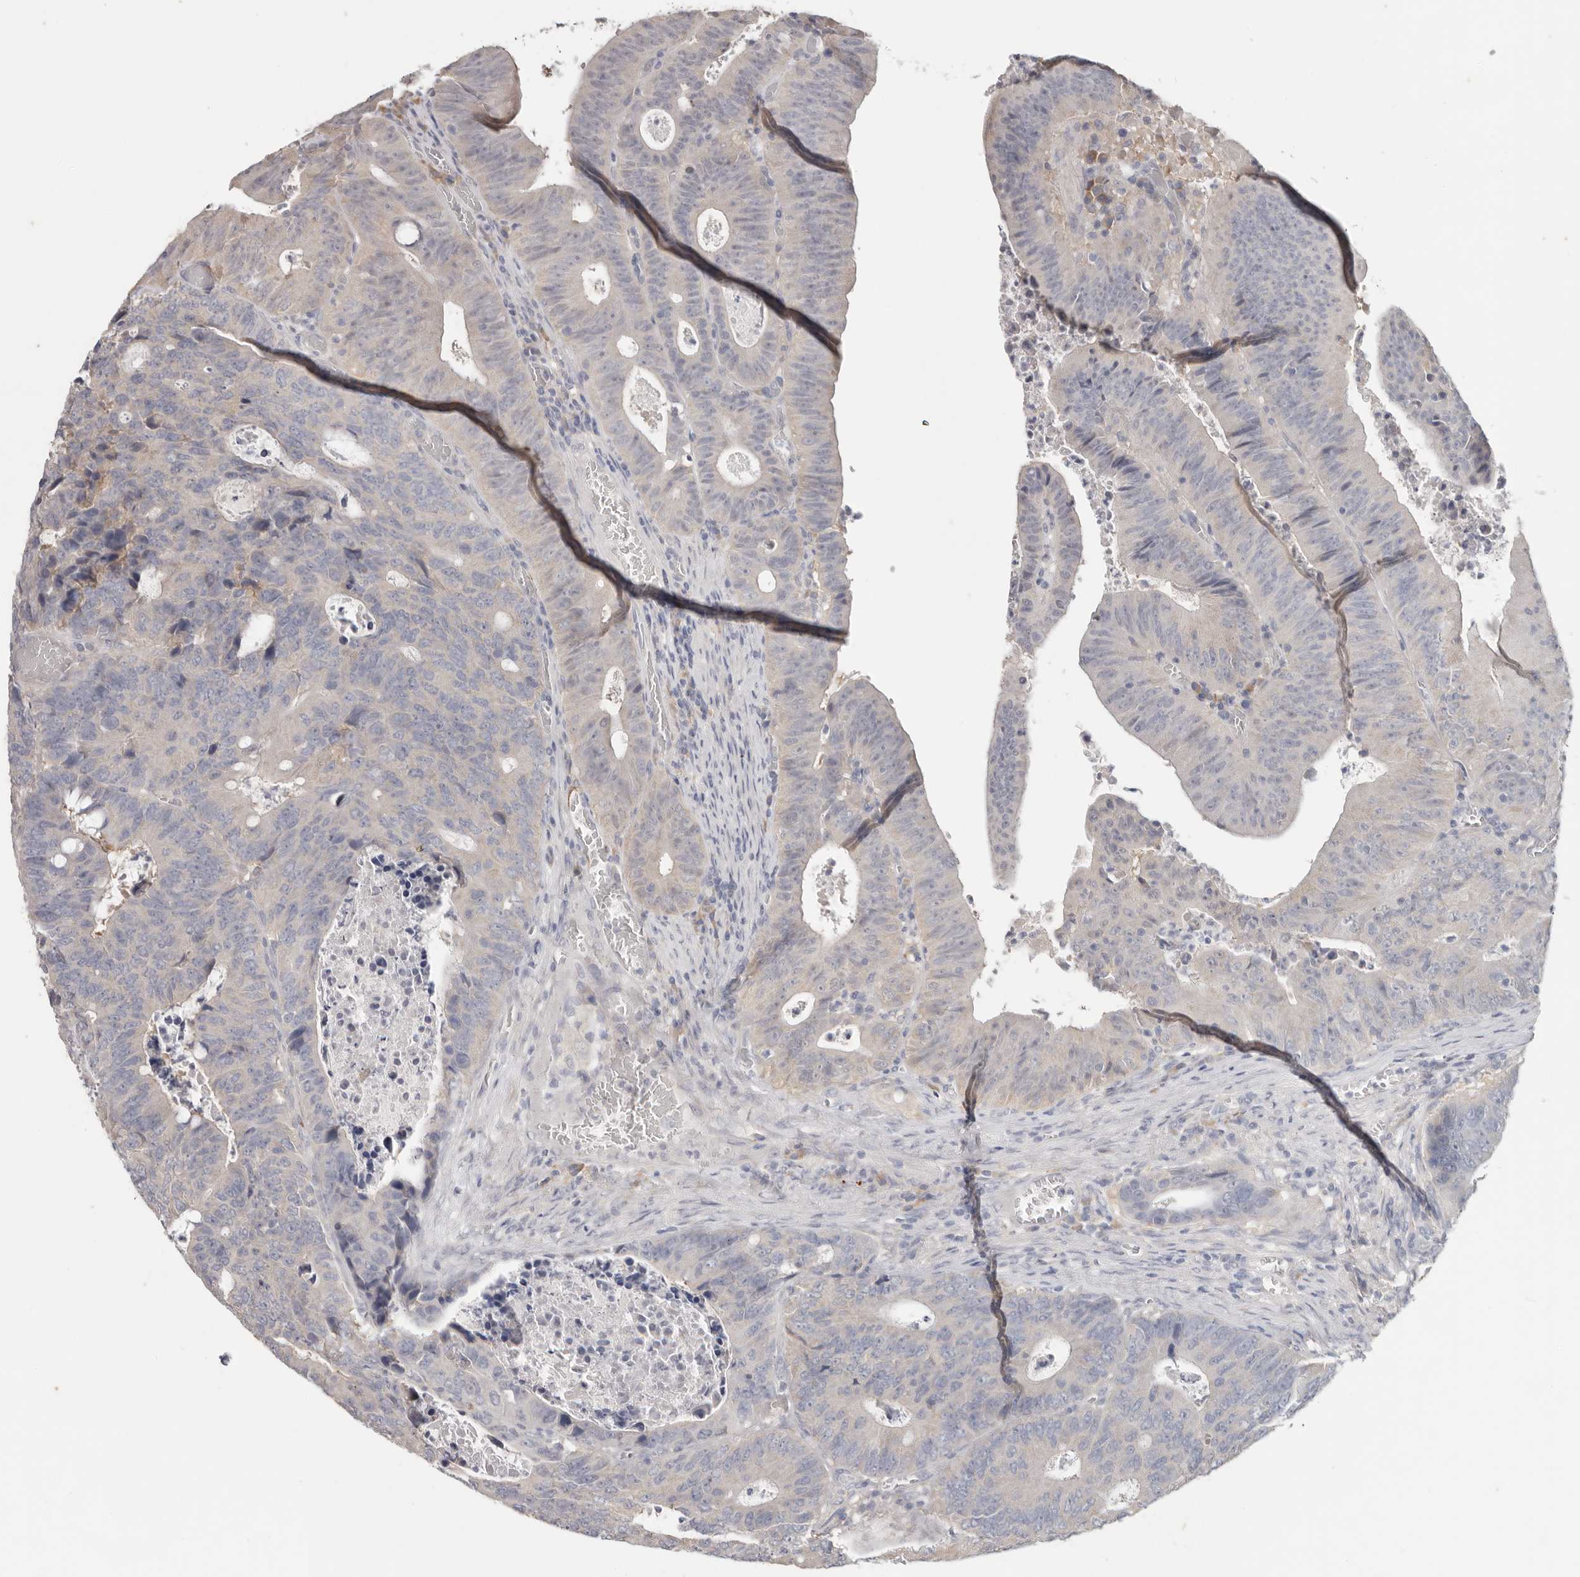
{"staining": {"intensity": "negative", "quantity": "none", "location": "none"}, "tissue": "colorectal cancer", "cell_type": "Tumor cells", "image_type": "cancer", "snomed": [{"axis": "morphology", "description": "Adenocarcinoma, NOS"}, {"axis": "topography", "description": "Colon"}], "caption": "An image of human colorectal cancer (adenocarcinoma) is negative for staining in tumor cells.", "gene": "WDR77", "patient": {"sex": "male", "age": 87}}